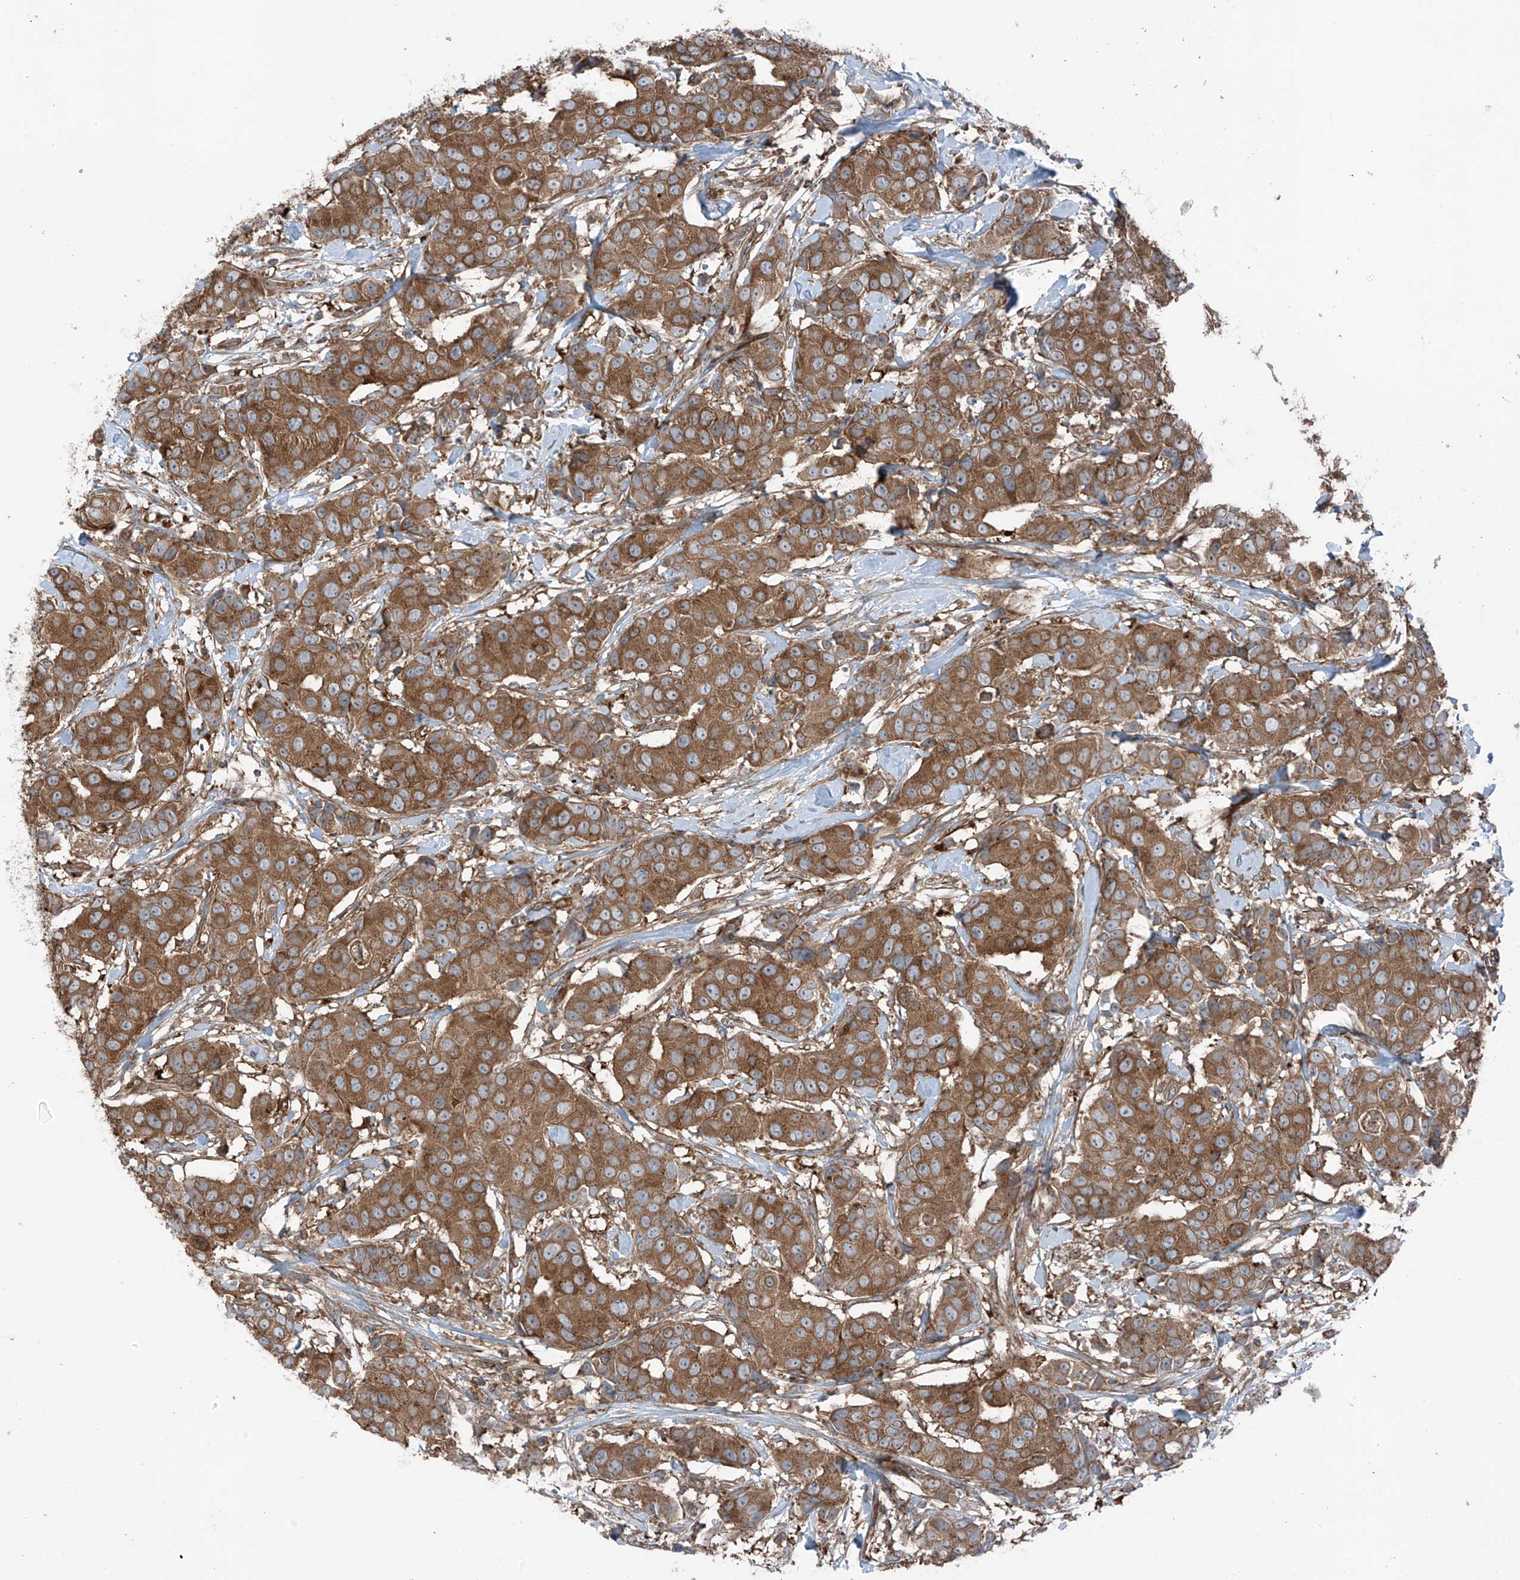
{"staining": {"intensity": "moderate", "quantity": ">75%", "location": "cytoplasmic/membranous"}, "tissue": "breast cancer", "cell_type": "Tumor cells", "image_type": "cancer", "snomed": [{"axis": "morphology", "description": "Normal tissue, NOS"}, {"axis": "morphology", "description": "Duct carcinoma"}, {"axis": "topography", "description": "Breast"}], "caption": "IHC image of neoplastic tissue: infiltrating ductal carcinoma (breast) stained using IHC displays medium levels of moderate protein expression localized specifically in the cytoplasmic/membranous of tumor cells, appearing as a cytoplasmic/membranous brown color.", "gene": "TXNDC9", "patient": {"sex": "female", "age": 39}}